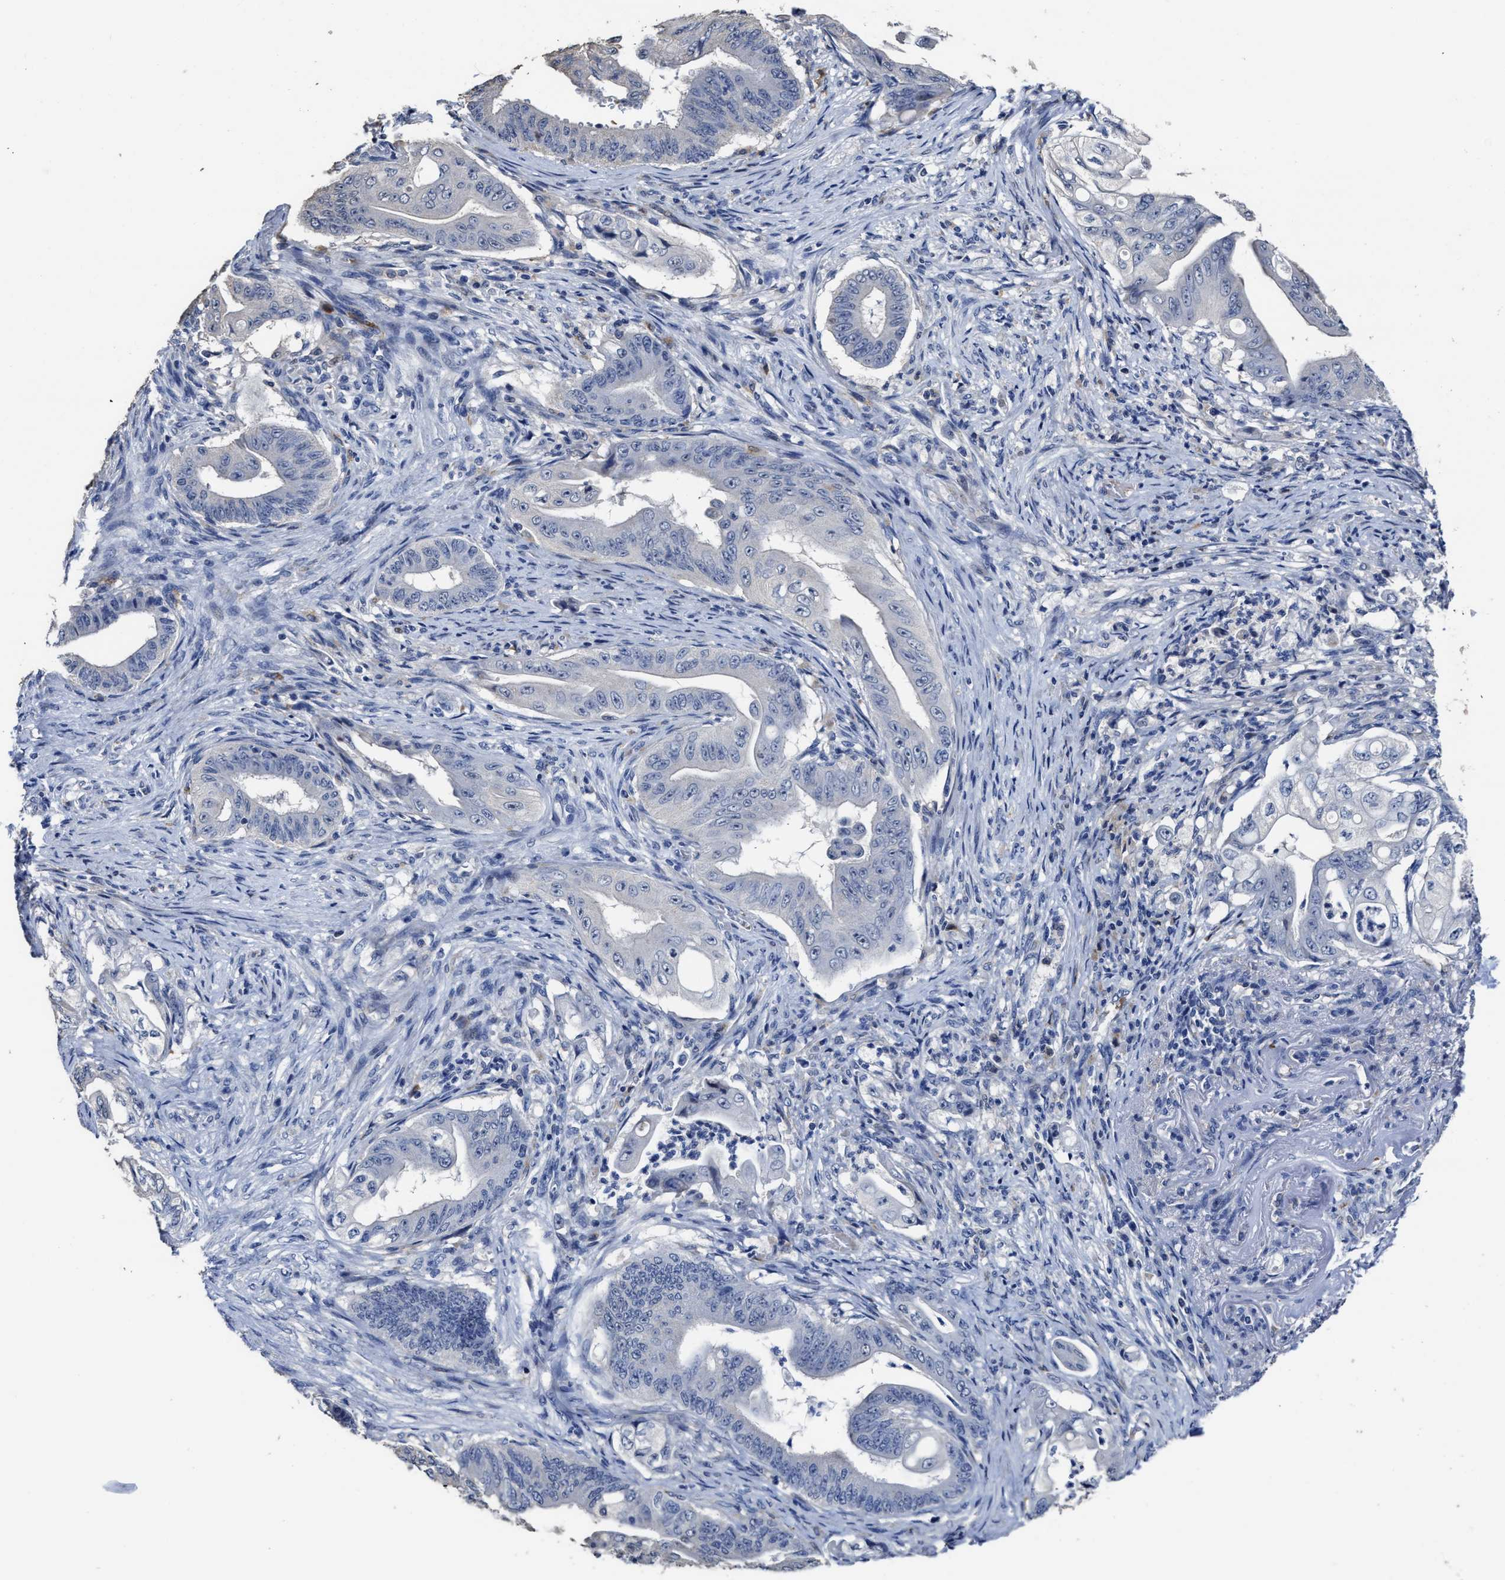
{"staining": {"intensity": "negative", "quantity": "none", "location": "none"}, "tissue": "stomach cancer", "cell_type": "Tumor cells", "image_type": "cancer", "snomed": [{"axis": "morphology", "description": "Adenocarcinoma, NOS"}, {"axis": "topography", "description": "Stomach"}], "caption": "An immunohistochemistry histopathology image of stomach cancer (adenocarcinoma) is shown. There is no staining in tumor cells of stomach cancer (adenocarcinoma).", "gene": "ZFAT", "patient": {"sex": "female", "age": 73}}